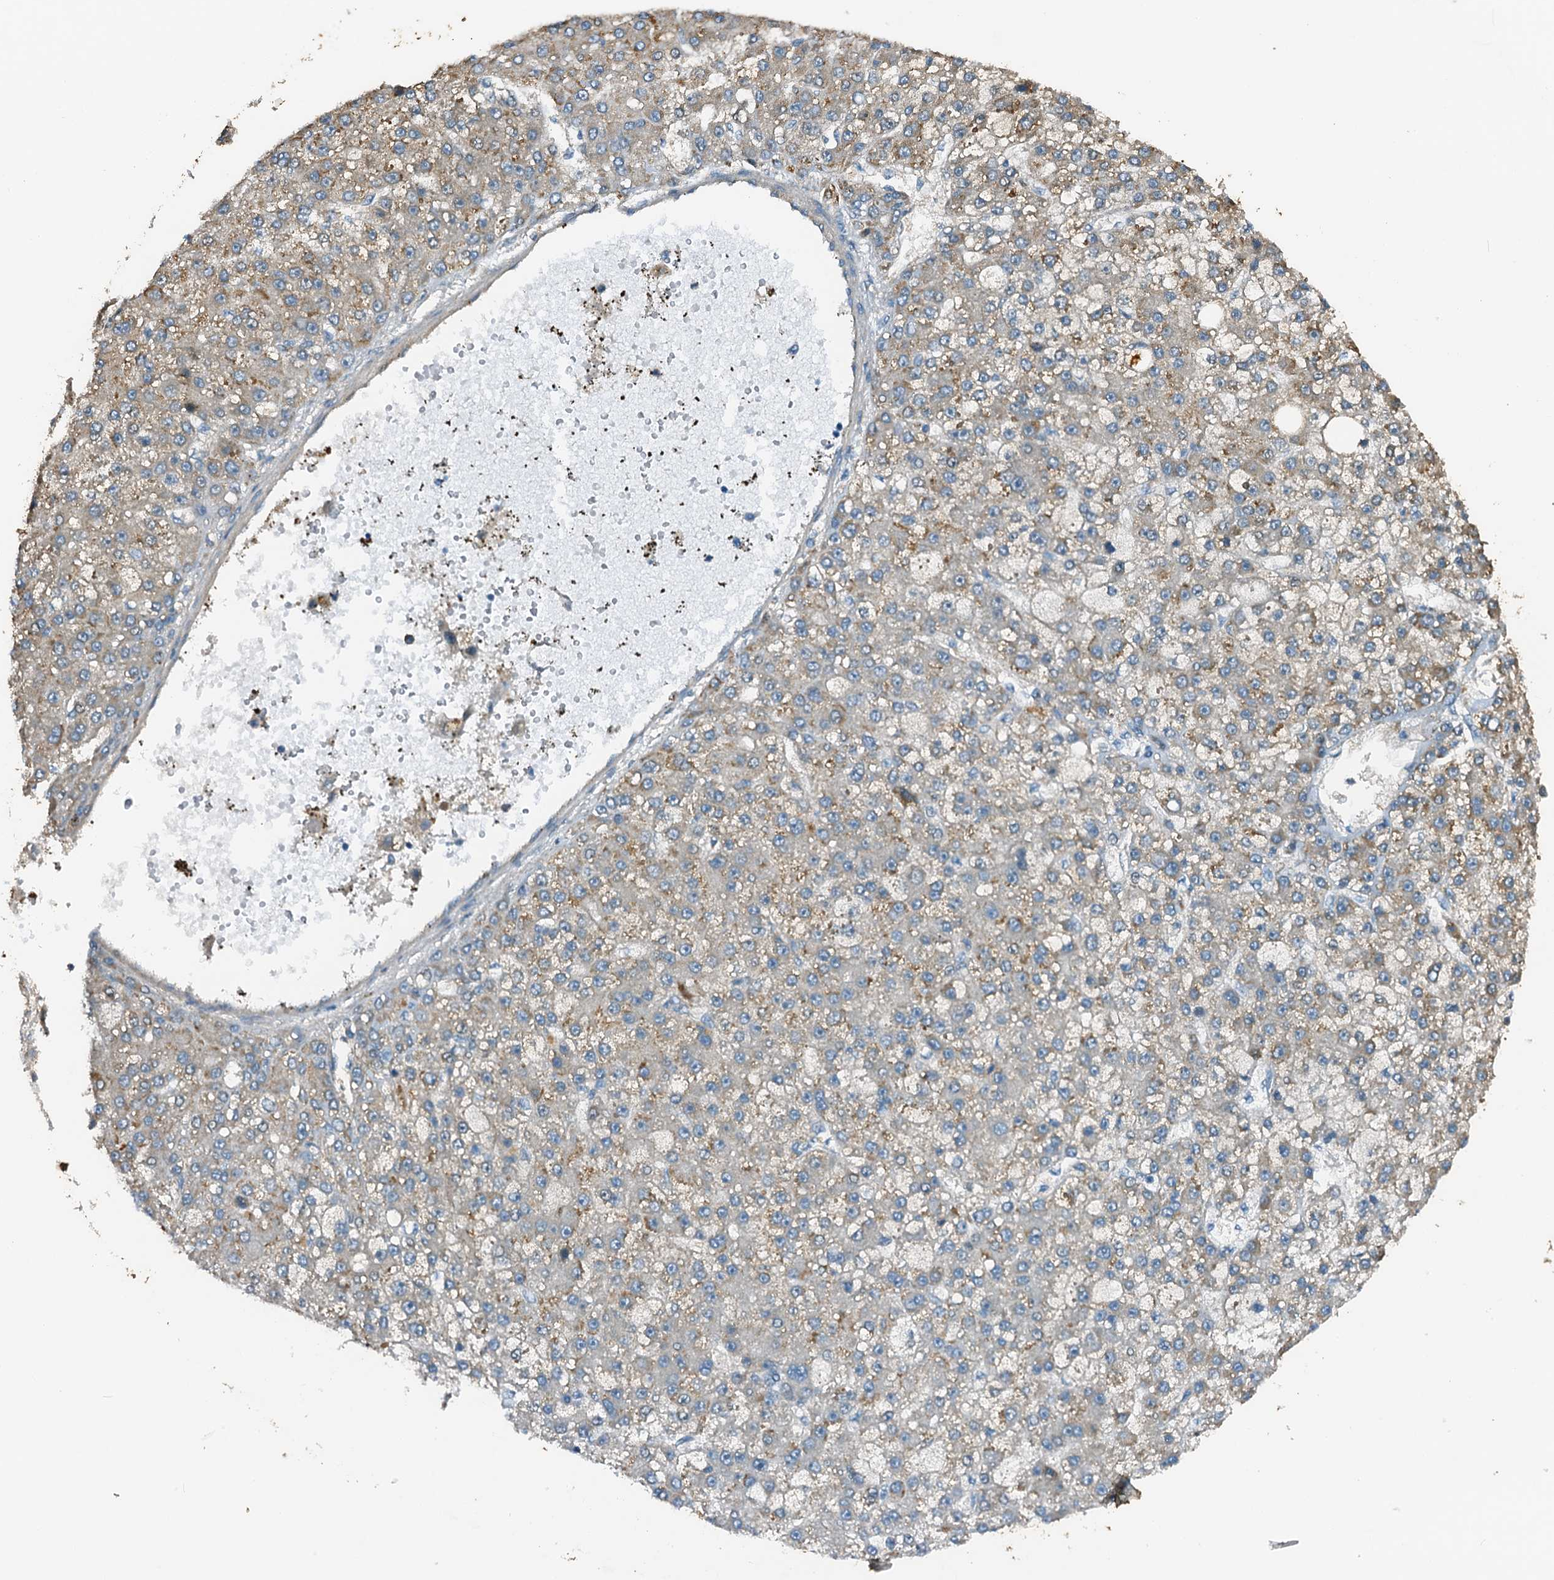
{"staining": {"intensity": "weak", "quantity": "25%-75%", "location": "cytoplasmic/membranous"}, "tissue": "liver cancer", "cell_type": "Tumor cells", "image_type": "cancer", "snomed": [{"axis": "morphology", "description": "Carcinoma, Hepatocellular, NOS"}, {"axis": "topography", "description": "Liver"}], "caption": "Human liver cancer (hepatocellular carcinoma) stained with a protein marker exhibits weak staining in tumor cells.", "gene": "ZNF606", "patient": {"sex": "male", "age": 67}}